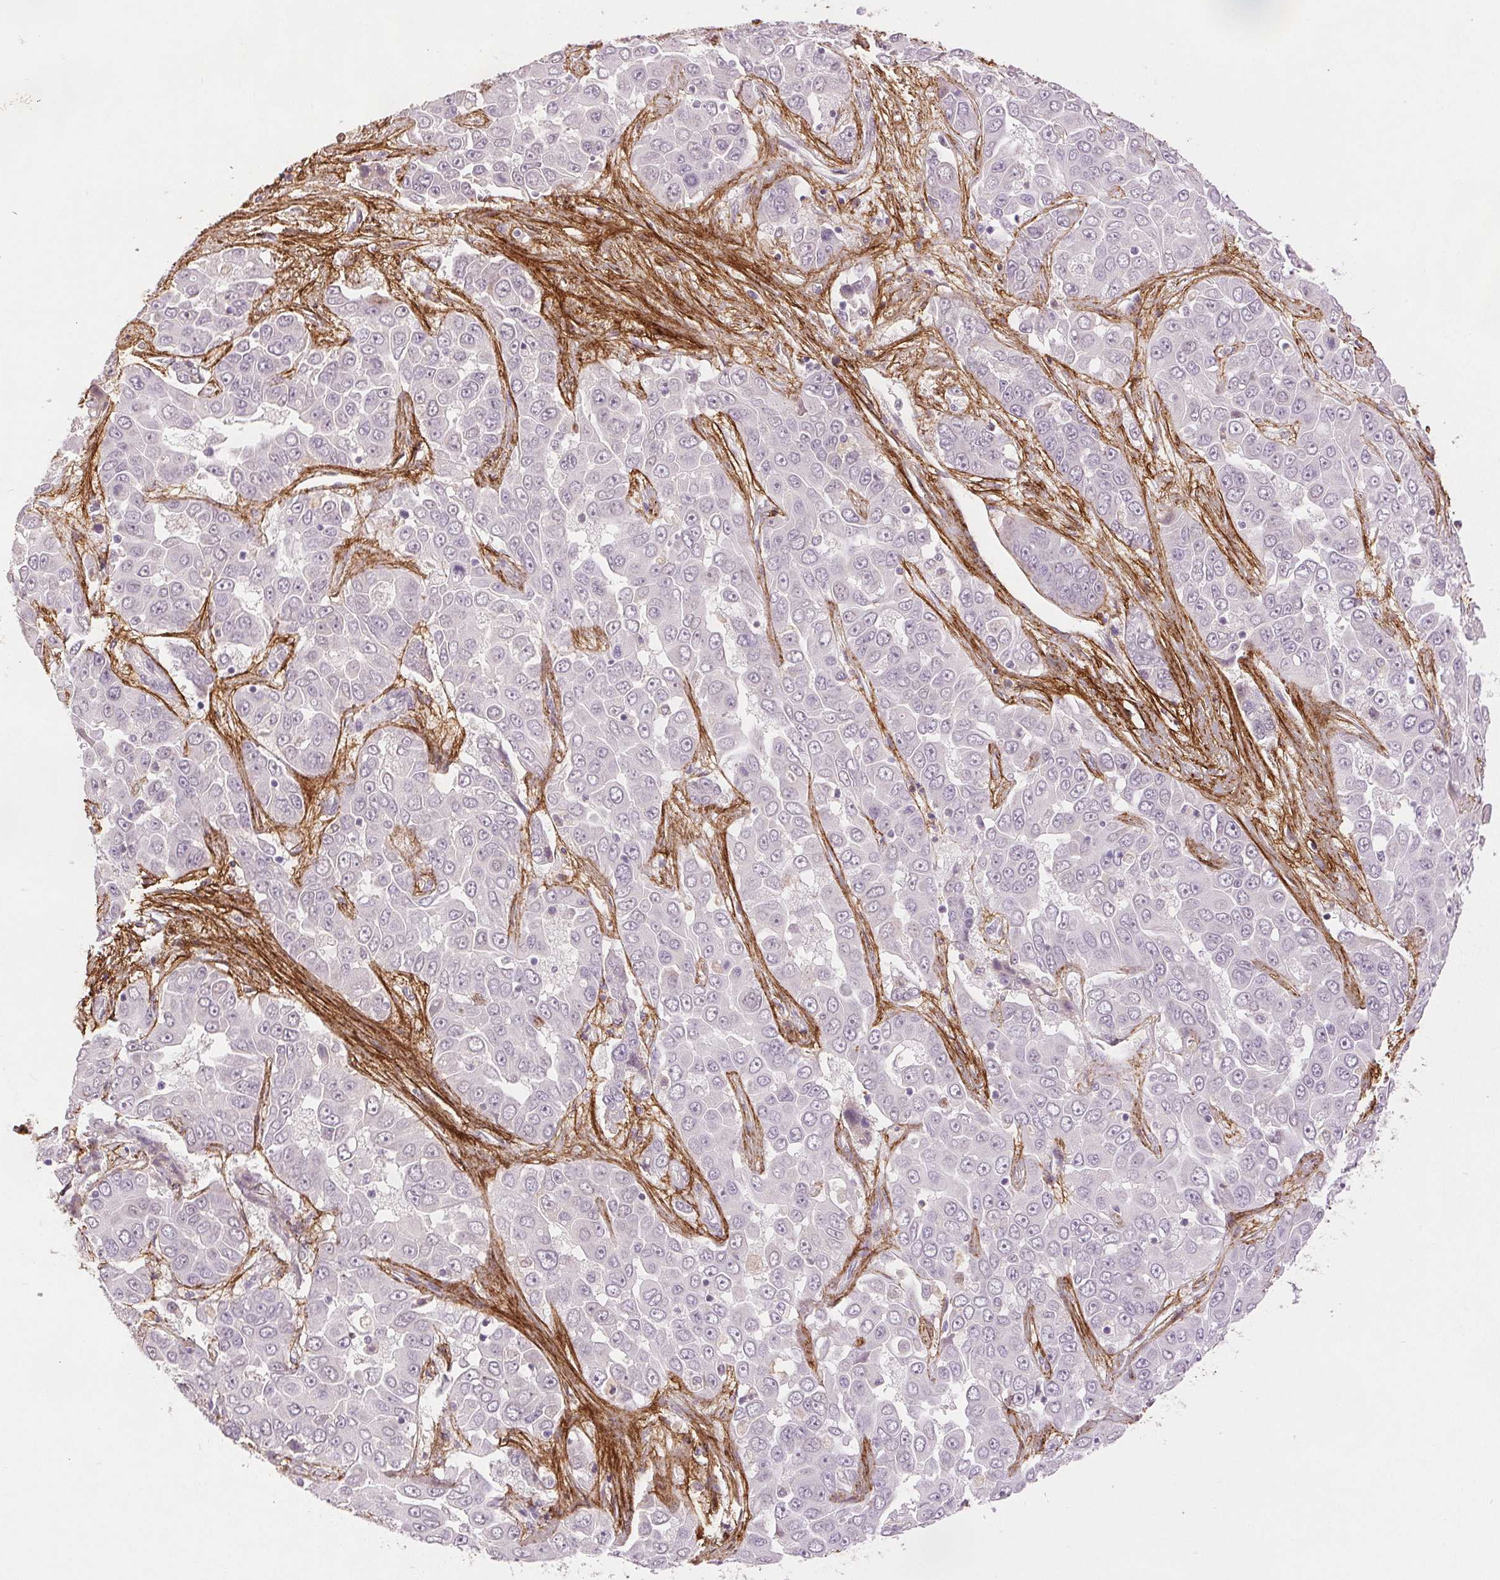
{"staining": {"intensity": "negative", "quantity": "none", "location": "none"}, "tissue": "liver cancer", "cell_type": "Tumor cells", "image_type": "cancer", "snomed": [{"axis": "morphology", "description": "Cholangiocarcinoma"}, {"axis": "topography", "description": "Liver"}], "caption": "Human cholangiocarcinoma (liver) stained for a protein using immunohistochemistry demonstrates no expression in tumor cells.", "gene": "FBN1", "patient": {"sex": "female", "age": 52}}